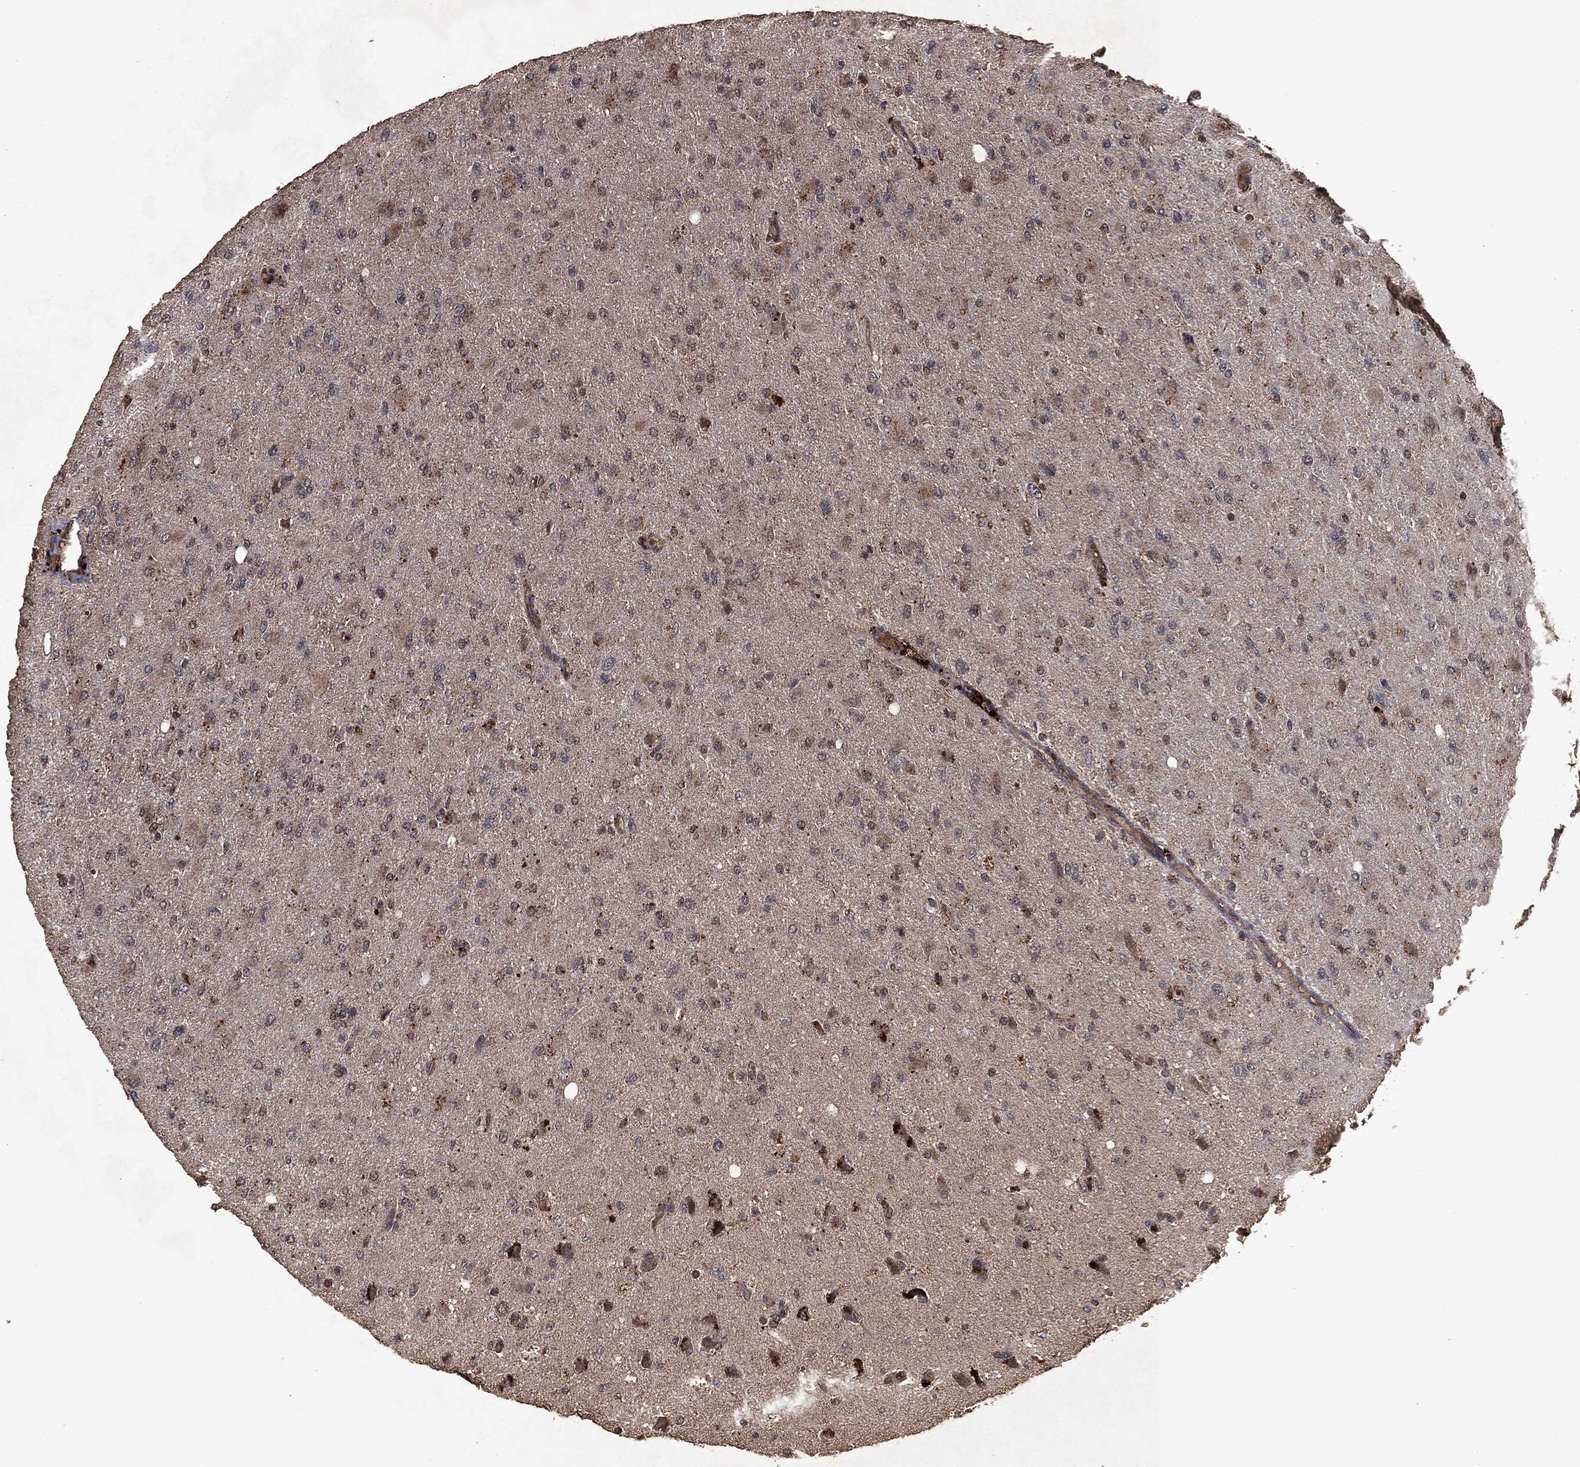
{"staining": {"intensity": "weak", "quantity": "<25%", "location": "cytoplasmic/membranous"}, "tissue": "glioma", "cell_type": "Tumor cells", "image_type": "cancer", "snomed": [{"axis": "morphology", "description": "Glioma, malignant, High grade"}, {"axis": "topography", "description": "Cerebral cortex"}], "caption": "A high-resolution histopathology image shows IHC staining of malignant high-grade glioma, which exhibits no significant positivity in tumor cells.", "gene": "MTOR", "patient": {"sex": "female", "age": 36}}